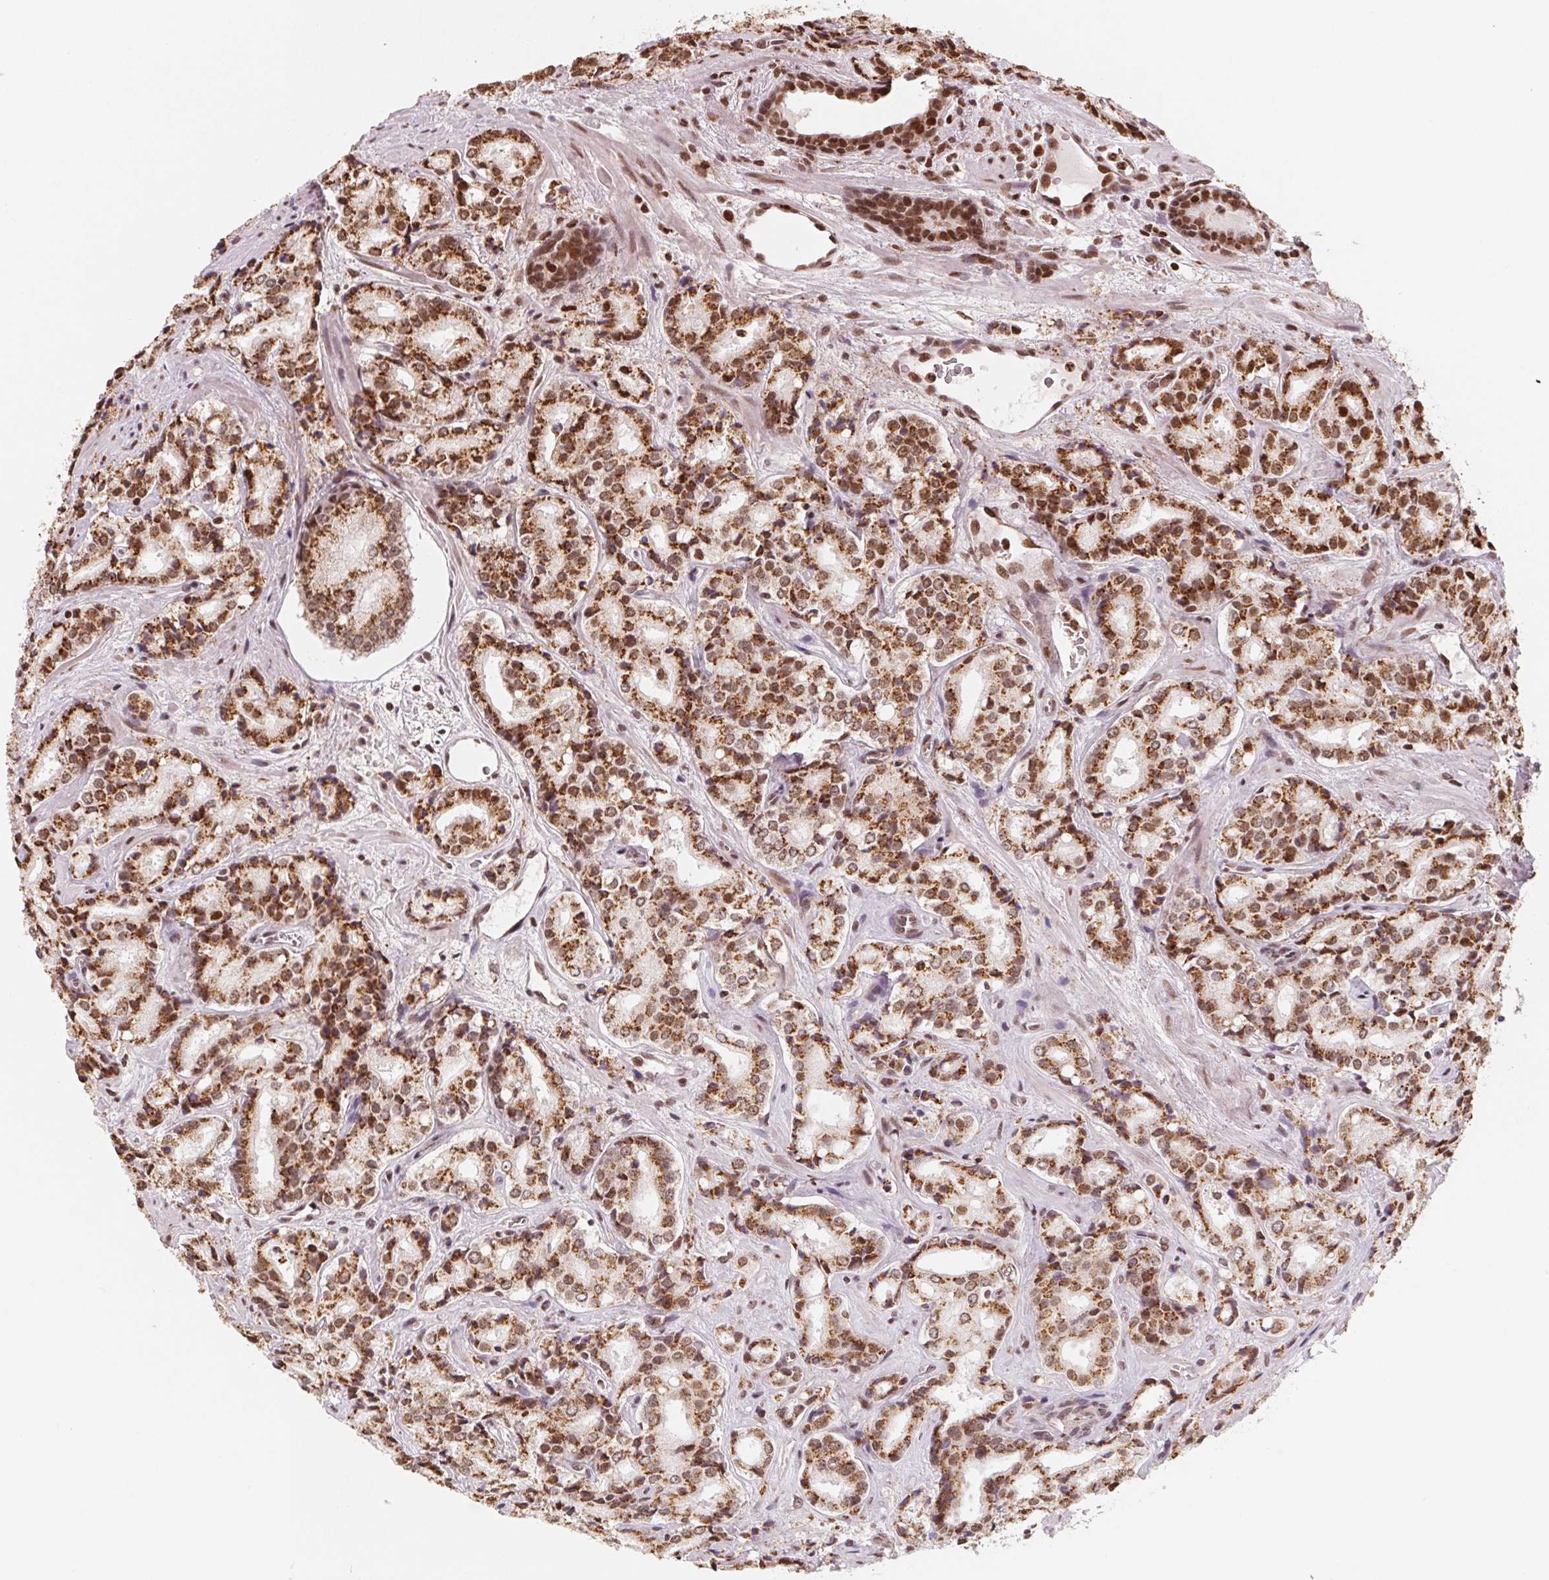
{"staining": {"intensity": "strong", "quantity": ">75%", "location": "cytoplasmic/membranous,nuclear"}, "tissue": "prostate cancer", "cell_type": "Tumor cells", "image_type": "cancer", "snomed": [{"axis": "morphology", "description": "Adenocarcinoma, Low grade"}, {"axis": "topography", "description": "Prostate"}], "caption": "DAB immunohistochemical staining of human prostate cancer displays strong cytoplasmic/membranous and nuclear protein expression in approximately >75% of tumor cells.", "gene": "TOPORS", "patient": {"sex": "male", "age": 56}}